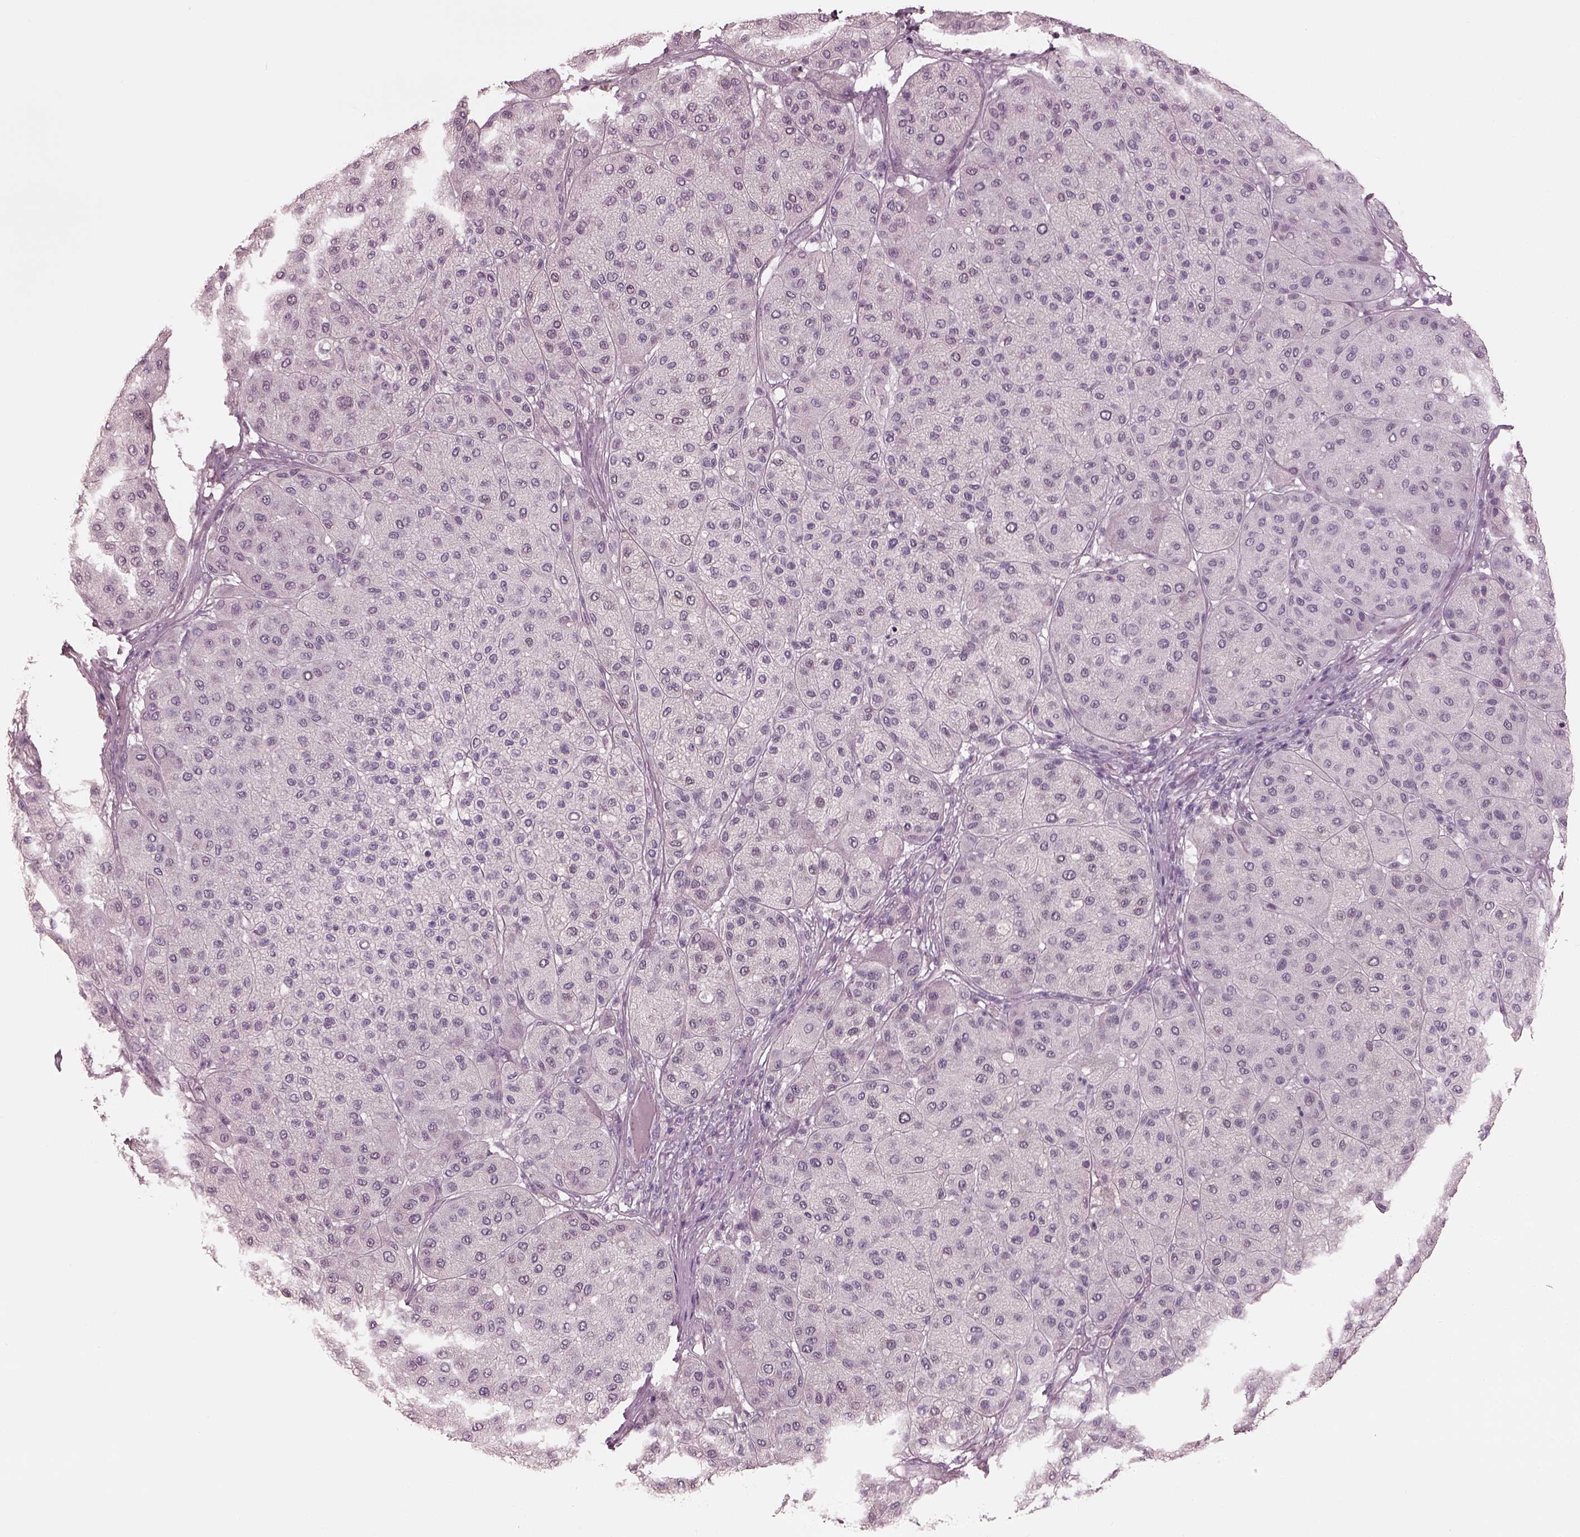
{"staining": {"intensity": "negative", "quantity": "none", "location": "none"}, "tissue": "melanoma", "cell_type": "Tumor cells", "image_type": "cancer", "snomed": [{"axis": "morphology", "description": "Malignant melanoma, Metastatic site"}, {"axis": "topography", "description": "Smooth muscle"}], "caption": "This is a photomicrograph of immunohistochemistry staining of melanoma, which shows no staining in tumor cells. The staining was performed using DAB to visualize the protein expression in brown, while the nuclei were stained in blue with hematoxylin (Magnification: 20x).", "gene": "OPTC", "patient": {"sex": "male", "age": 41}}